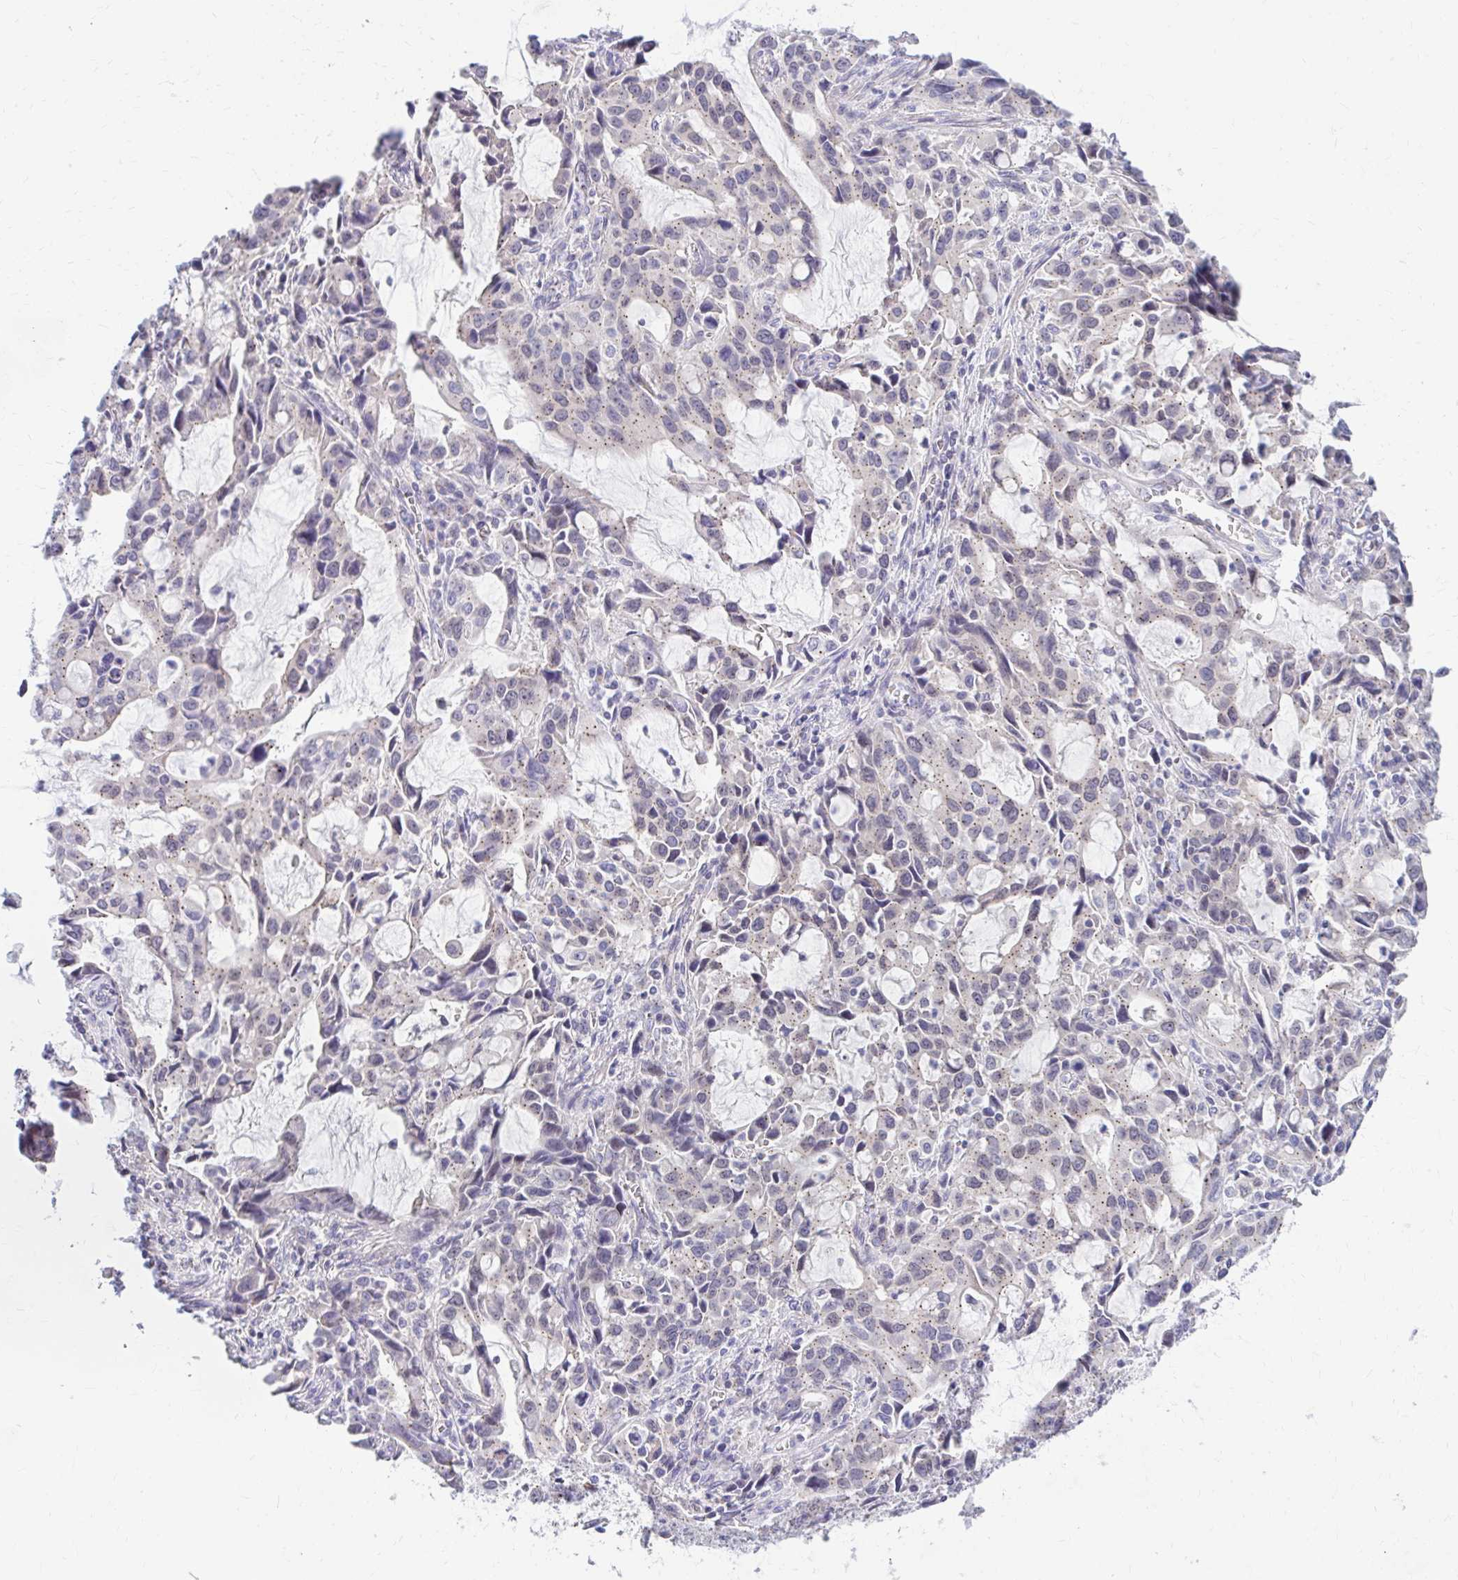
{"staining": {"intensity": "weak", "quantity": "25%-75%", "location": "cytoplasmic/membranous"}, "tissue": "stomach cancer", "cell_type": "Tumor cells", "image_type": "cancer", "snomed": [{"axis": "morphology", "description": "Adenocarcinoma, NOS"}, {"axis": "topography", "description": "Stomach, upper"}], "caption": "High-power microscopy captured an immunohistochemistry histopathology image of stomach adenocarcinoma, revealing weak cytoplasmic/membranous expression in approximately 25%-75% of tumor cells.", "gene": "RADIL", "patient": {"sex": "male", "age": 85}}